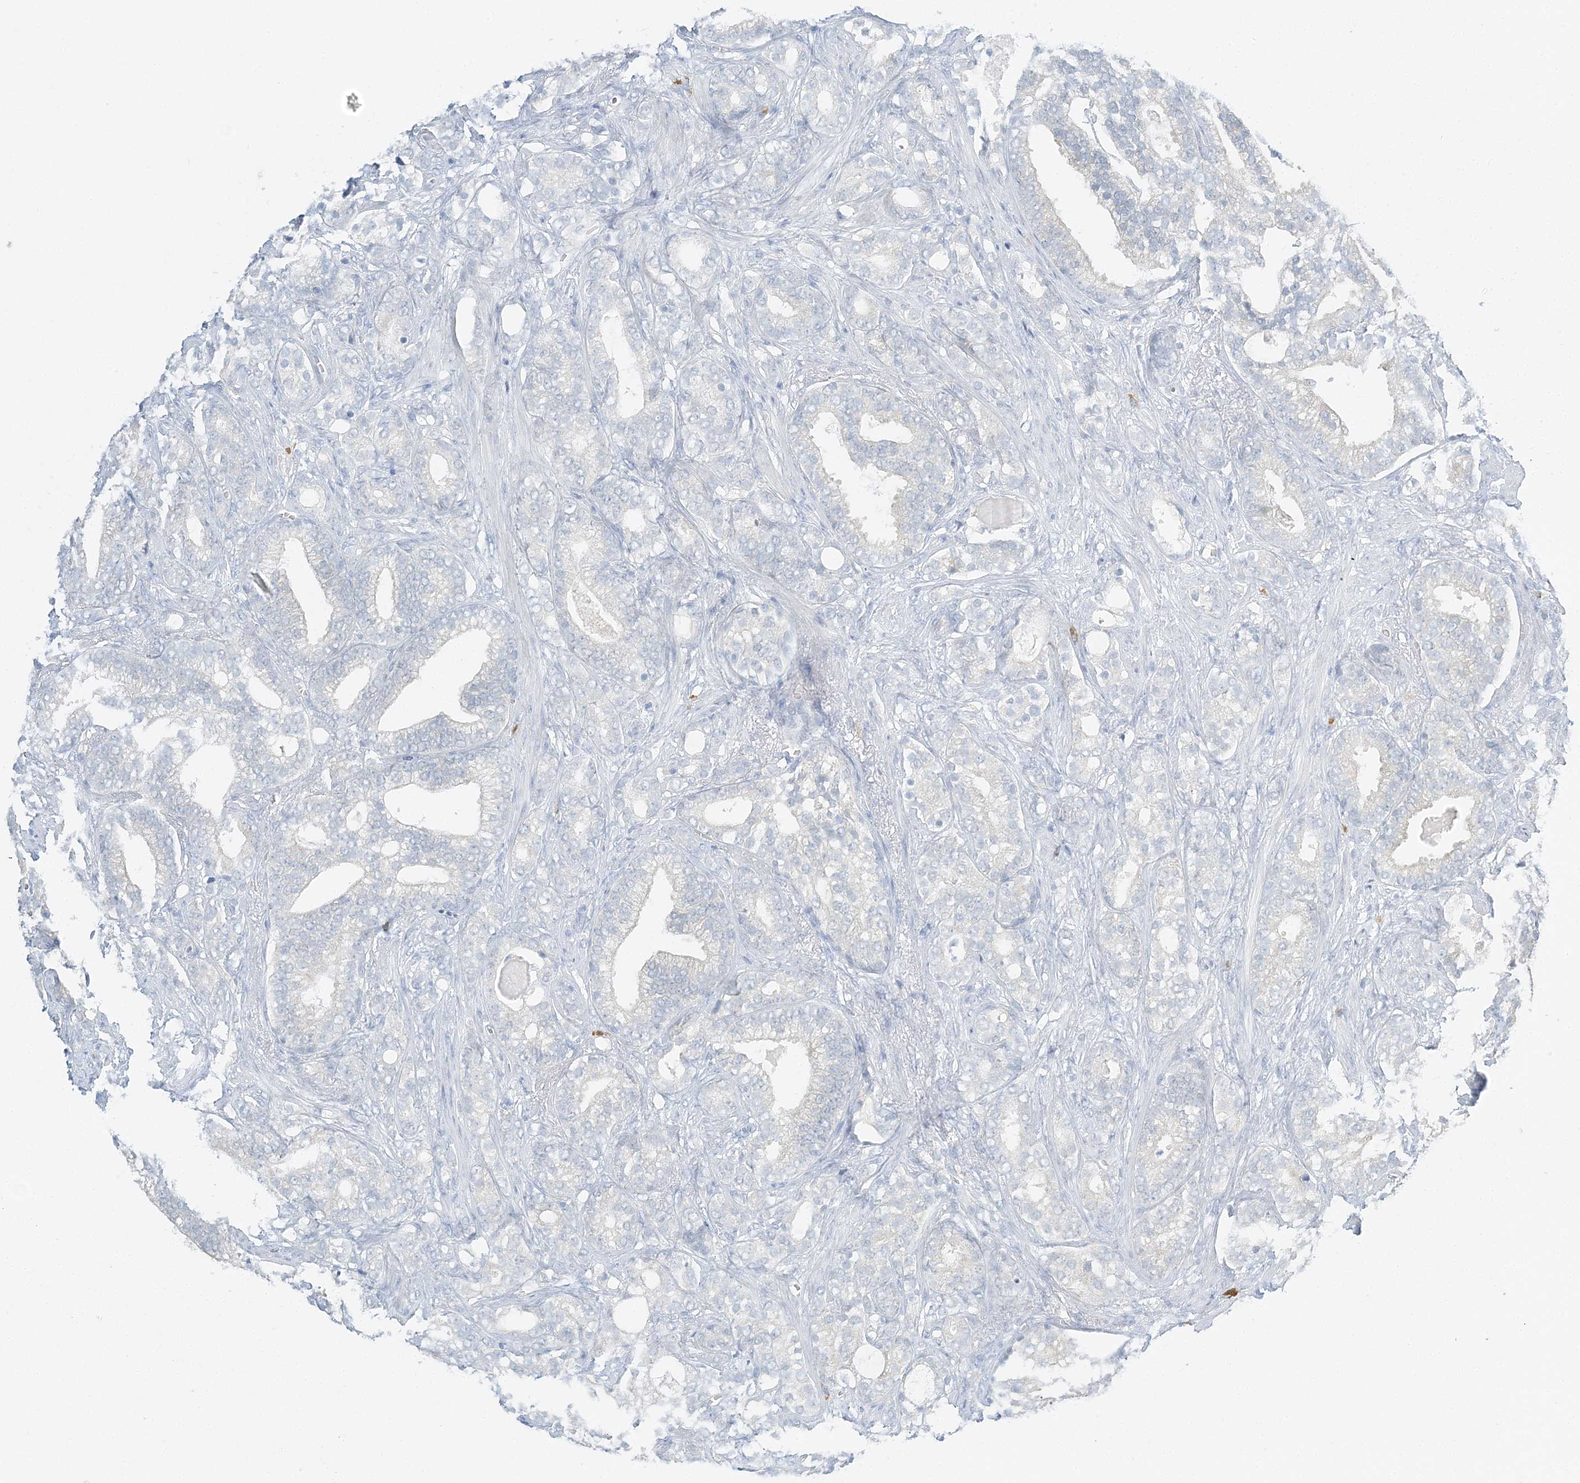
{"staining": {"intensity": "negative", "quantity": "none", "location": "none"}, "tissue": "prostate cancer", "cell_type": "Tumor cells", "image_type": "cancer", "snomed": [{"axis": "morphology", "description": "Adenocarcinoma, High grade"}, {"axis": "topography", "description": "Prostate and seminal vesicle, NOS"}], "caption": "Human prostate cancer (high-grade adenocarcinoma) stained for a protein using immunohistochemistry displays no staining in tumor cells.", "gene": "VILL", "patient": {"sex": "male", "age": 67}}